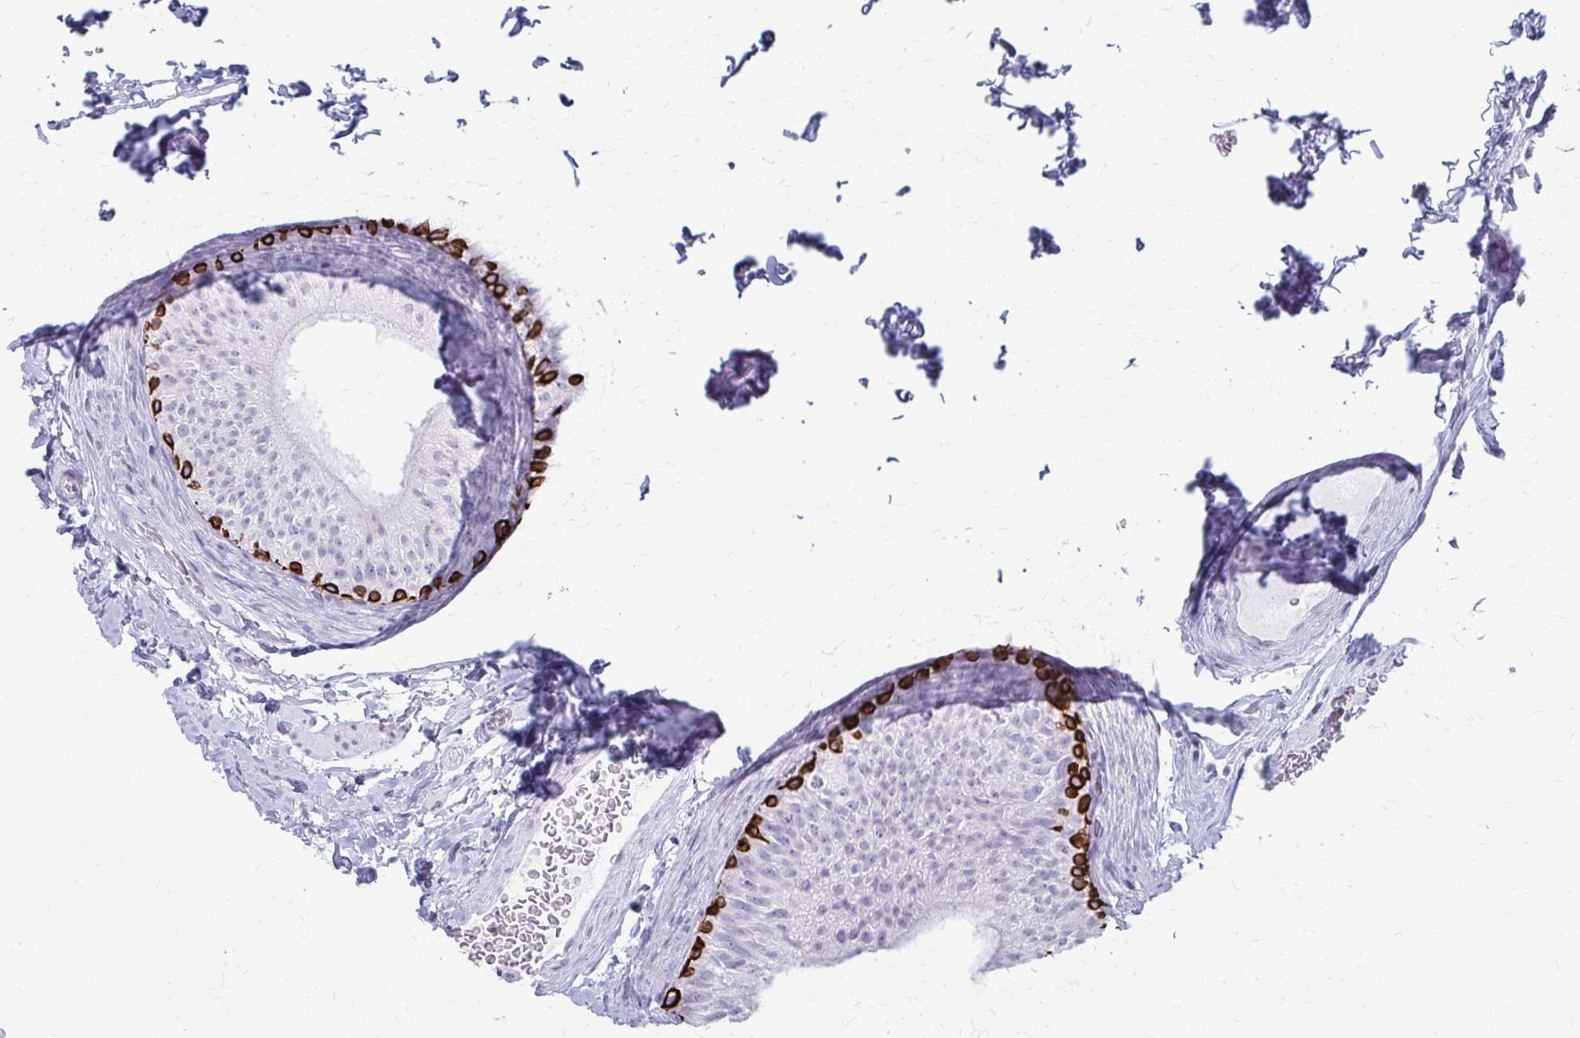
{"staining": {"intensity": "strong", "quantity": "25%-75%", "location": "cytoplasmic/membranous"}, "tissue": "epididymis", "cell_type": "Glandular cells", "image_type": "normal", "snomed": [{"axis": "morphology", "description": "Normal tissue, NOS"}, {"axis": "topography", "description": "Epididymis, spermatic cord, NOS"}, {"axis": "topography", "description": "Epididymis"}], "caption": "Immunohistochemistry (IHC) image of benign human epididymis stained for a protein (brown), which exhibits high levels of strong cytoplasmic/membranous staining in approximately 25%-75% of glandular cells.", "gene": "KRT5", "patient": {"sex": "male", "age": 31}}